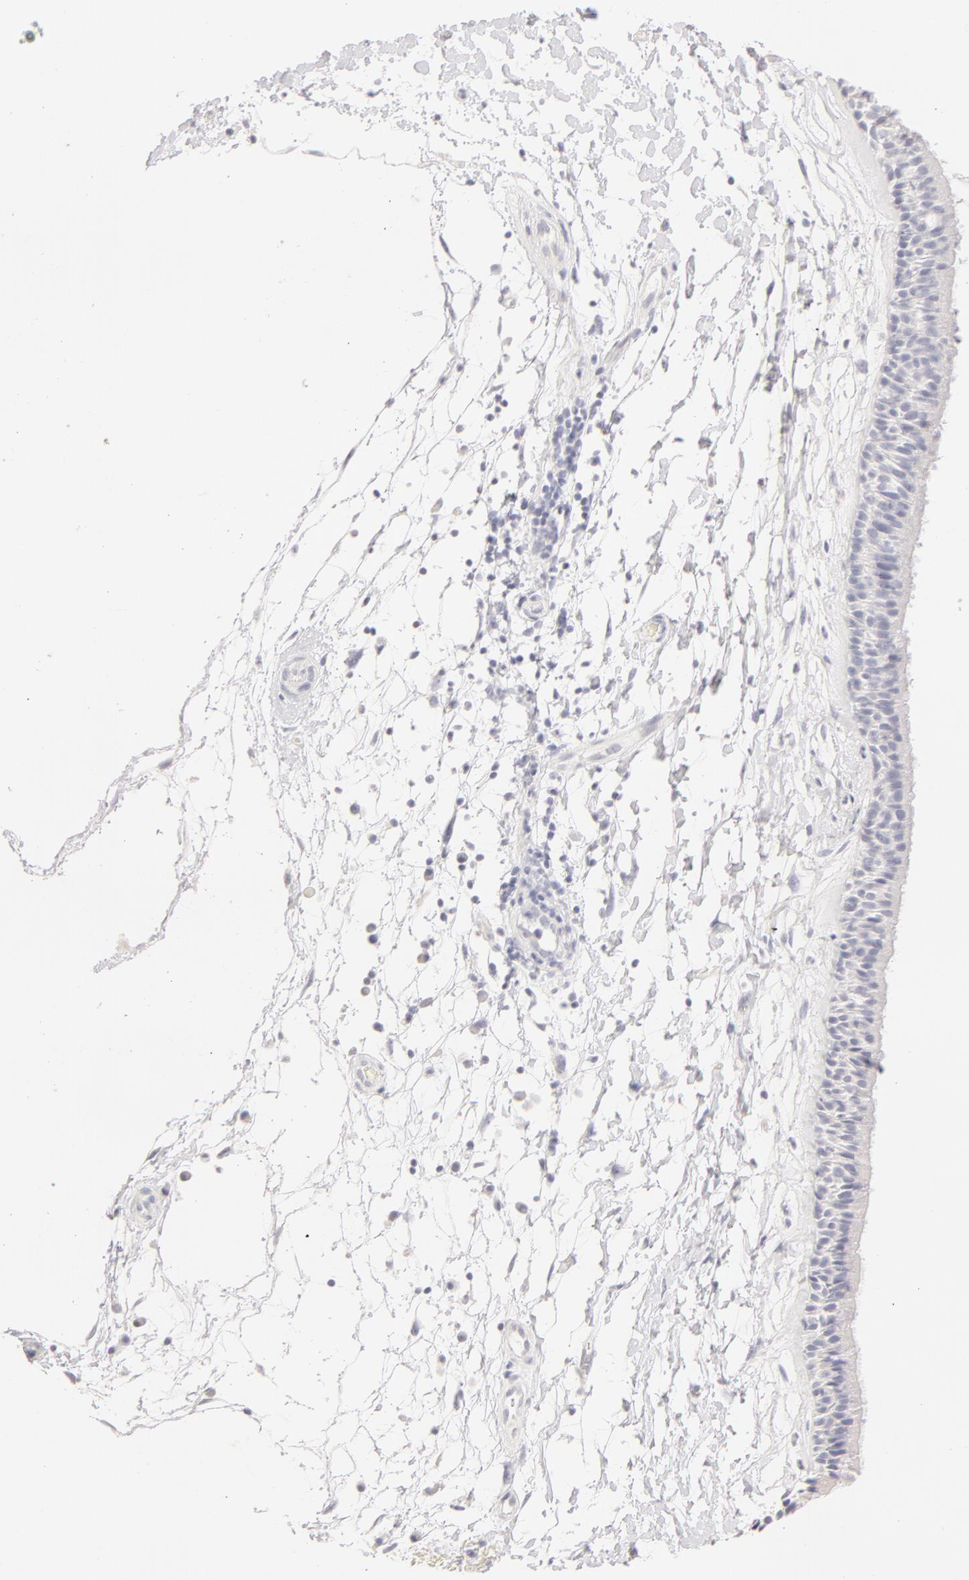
{"staining": {"intensity": "negative", "quantity": "none", "location": "none"}, "tissue": "nasopharynx", "cell_type": "Respiratory epithelial cells", "image_type": "normal", "snomed": [{"axis": "morphology", "description": "Normal tissue, NOS"}, {"axis": "topography", "description": "Nasopharynx"}], "caption": "Human nasopharynx stained for a protein using immunohistochemistry (IHC) exhibits no expression in respiratory epithelial cells.", "gene": "LGALS7B", "patient": {"sex": "male", "age": 13}}